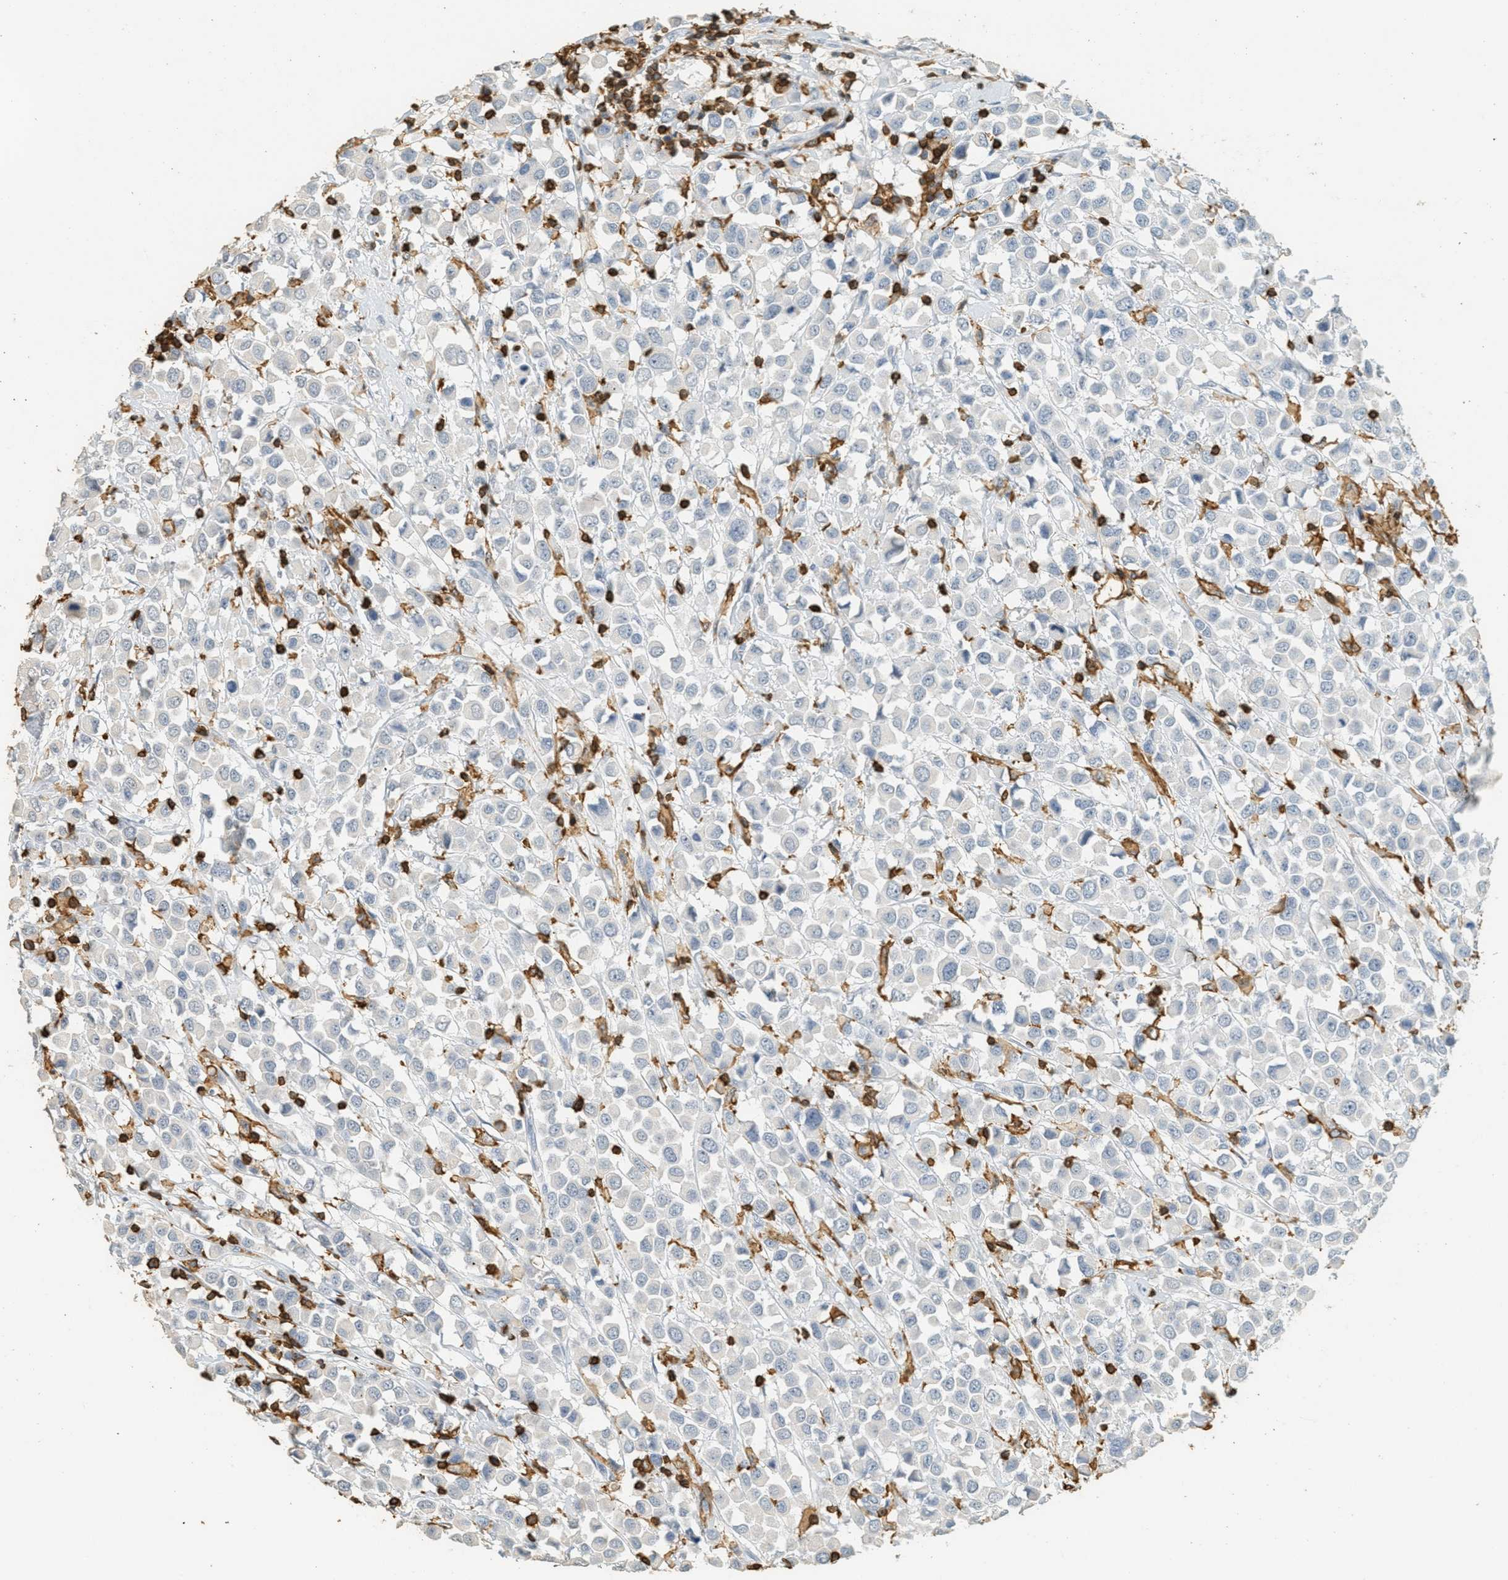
{"staining": {"intensity": "negative", "quantity": "none", "location": "none"}, "tissue": "breast cancer", "cell_type": "Tumor cells", "image_type": "cancer", "snomed": [{"axis": "morphology", "description": "Duct carcinoma"}, {"axis": "topography", "description": "Breast"}], "caption": "An immunohistochemistry photomicrograph of breast cancer (invasive ductal carcinoma) is shown. There is no staining in tumor cells of breast cancer (invasive ductal carcinoma).", "gene": "LSP1", "patient": {"sex": "female", "age": 61}}